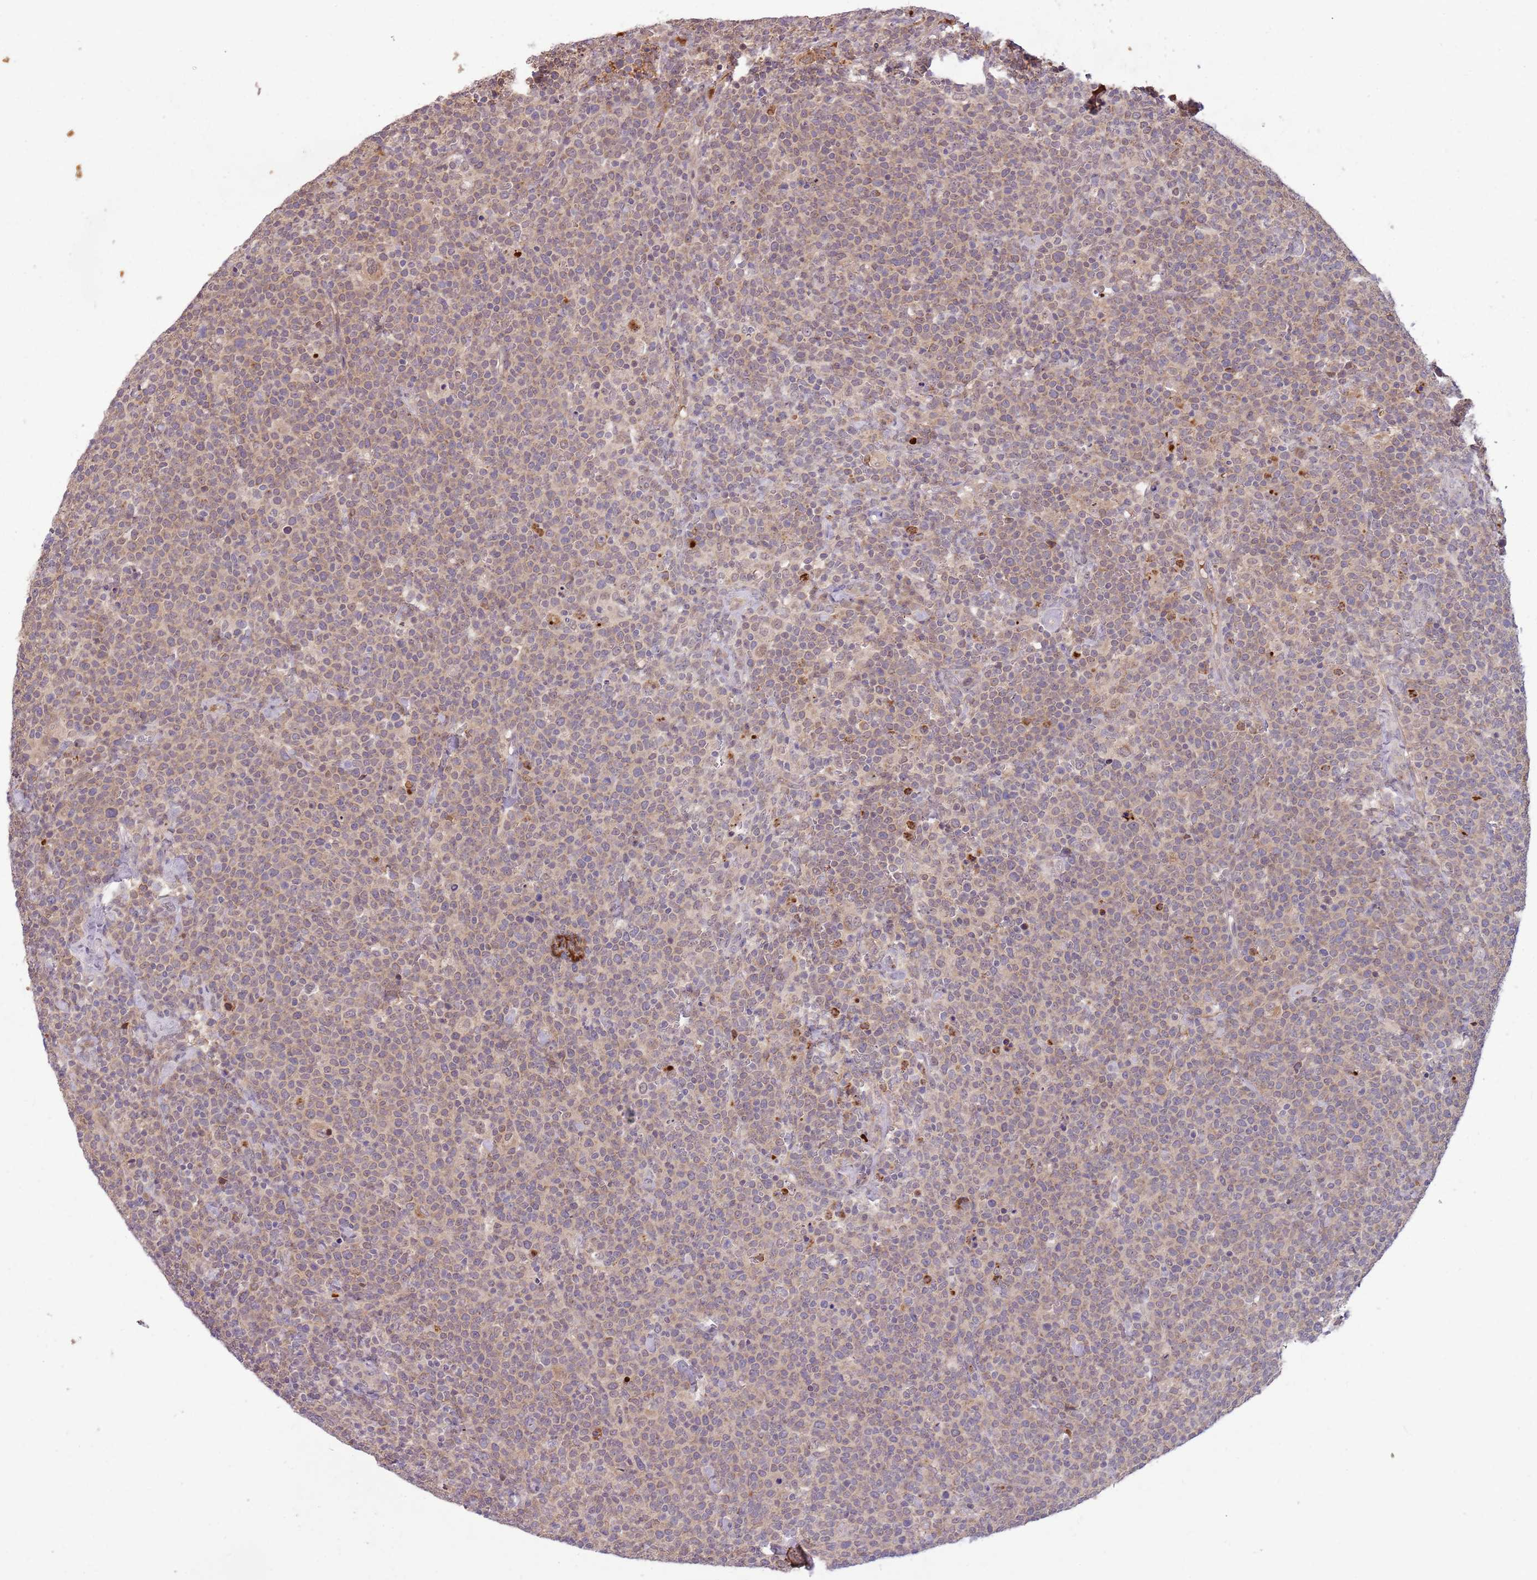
{"staining": {"intensity": "weak", "quantity": "25%-75%", "location": "cytoplasmic/membranous,nuclear"}, "tissue": "lymphoma", "cell_type": "Tumor cells", "image_type": "cancer", "snomed": [{"axis": "morphology", "description": "Malignant lymphoma, non-Hodgkin's type, High grade"}, {"axis": "topography", "description": "Lymph node"}], "caption": "DAB (3,3'-diaminobenzidine) immunohistochemical staining of high-grade malignant lymphoma, non-Hodgkin's type reveals weak cytoplasmic/membranous and nuclear protein positivity in approximately 25%-75% of tumor cells. (brown staining indicates protein expression, while blue staining denotes nuclei).", "gene": "NBPF6", "patient": {"sex": "male", "age": 61}}